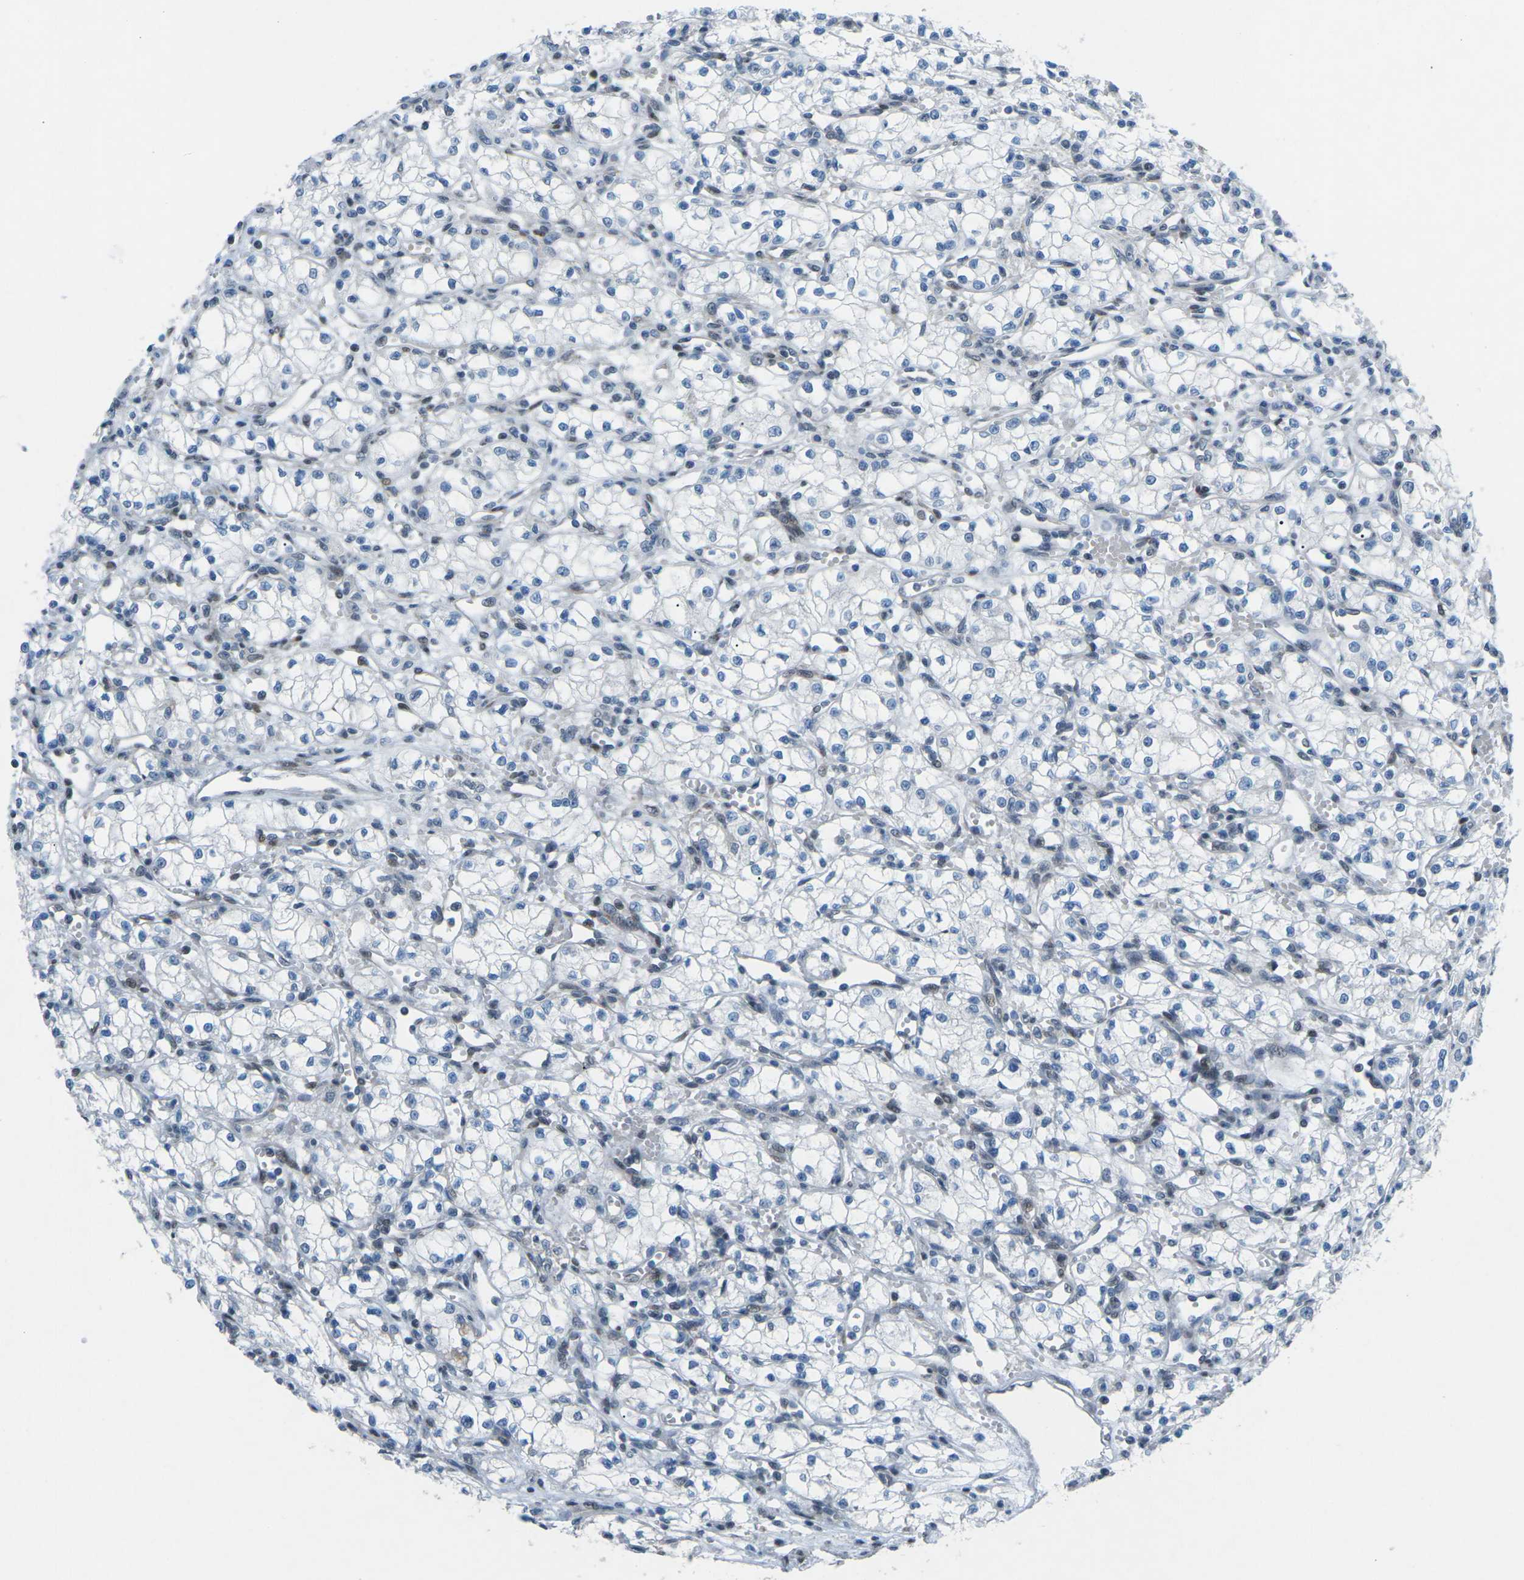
{"staining": {"intensity": "negative", "quantity": "none", "location": "none"}, "tissue": "renal cancer", "cell_type": "Tumor cells", "image_type": "cancer", "snomed": [{"axis": "morphology", "description": "Normal tissue, NOS"}, {"axis": "morphology", "description": "Adenocarcinoma, NOS"}, {"axis": "topography", "description": "Kidney"}], "caption": "Protein analysis of adenocarcinoma (renal) reveals no significant expression in tumor cells.", "gene": "MBNL1", "patient": {"sex": "male", "age": 59}}